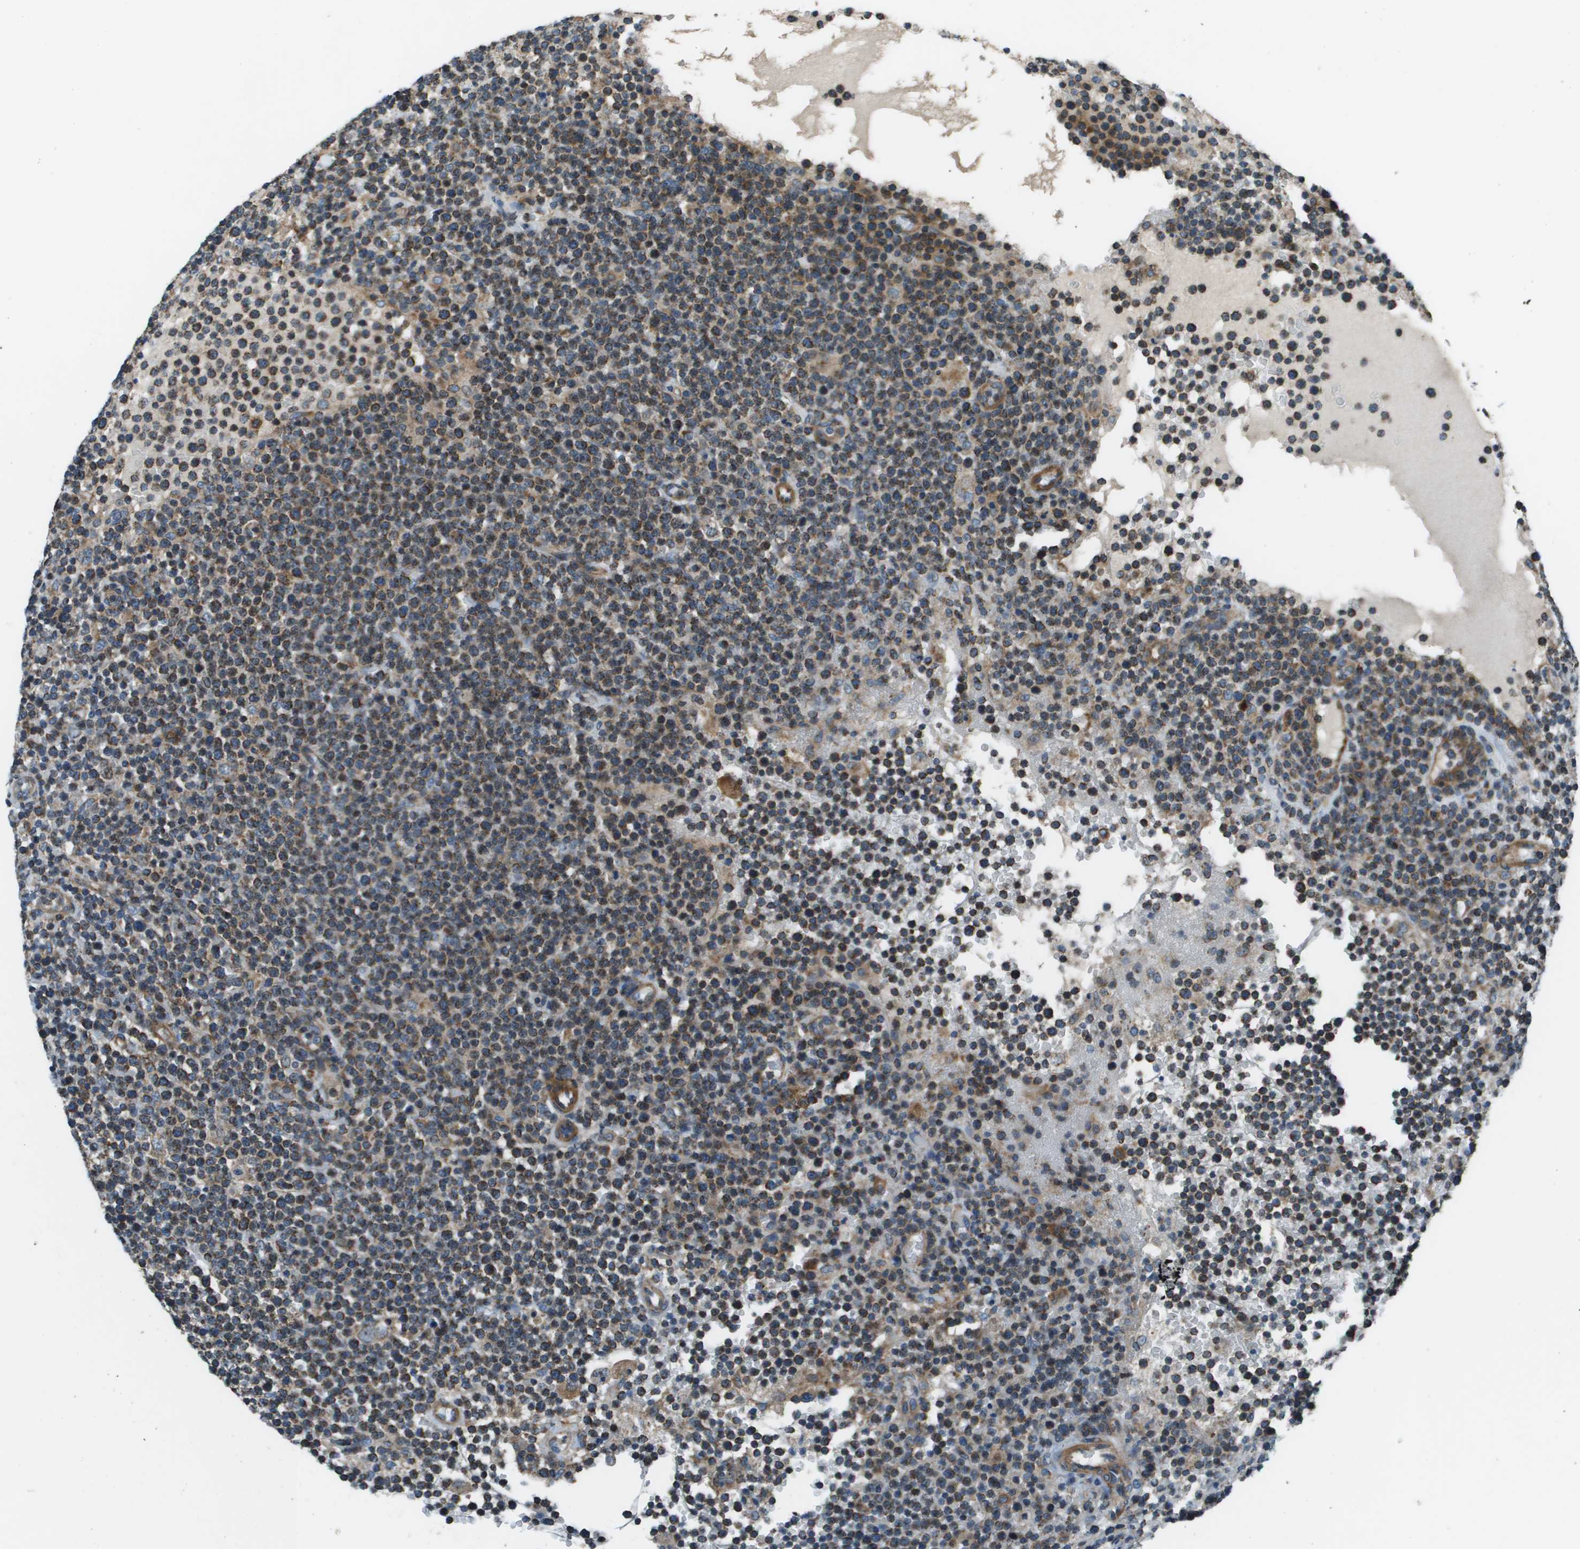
{"staining": {"intensity": "moderate", "quantity": "25%-75%", "location": "cytoplasmic/membranous"}, "tissue": "lymphoma", "cell_type": "Tumor cells", "image_type": "cancer", "snomed": [{"axis": "morphology", "description": "Malignant lymphoma, non-Hodgkin's type, High grade"}, {"axis": "topography", "description": "Lymph node"}], "caption": "DAB (3,3'-diaminobenzidine) immunohistochemical staining of human lymphoma displays moderate cytoplasmic/membranous protein positivity in approximately 25%-75% of tumor cells.", "gene": "TMEM51", "patient": {"sex": "male", "age": 61}}